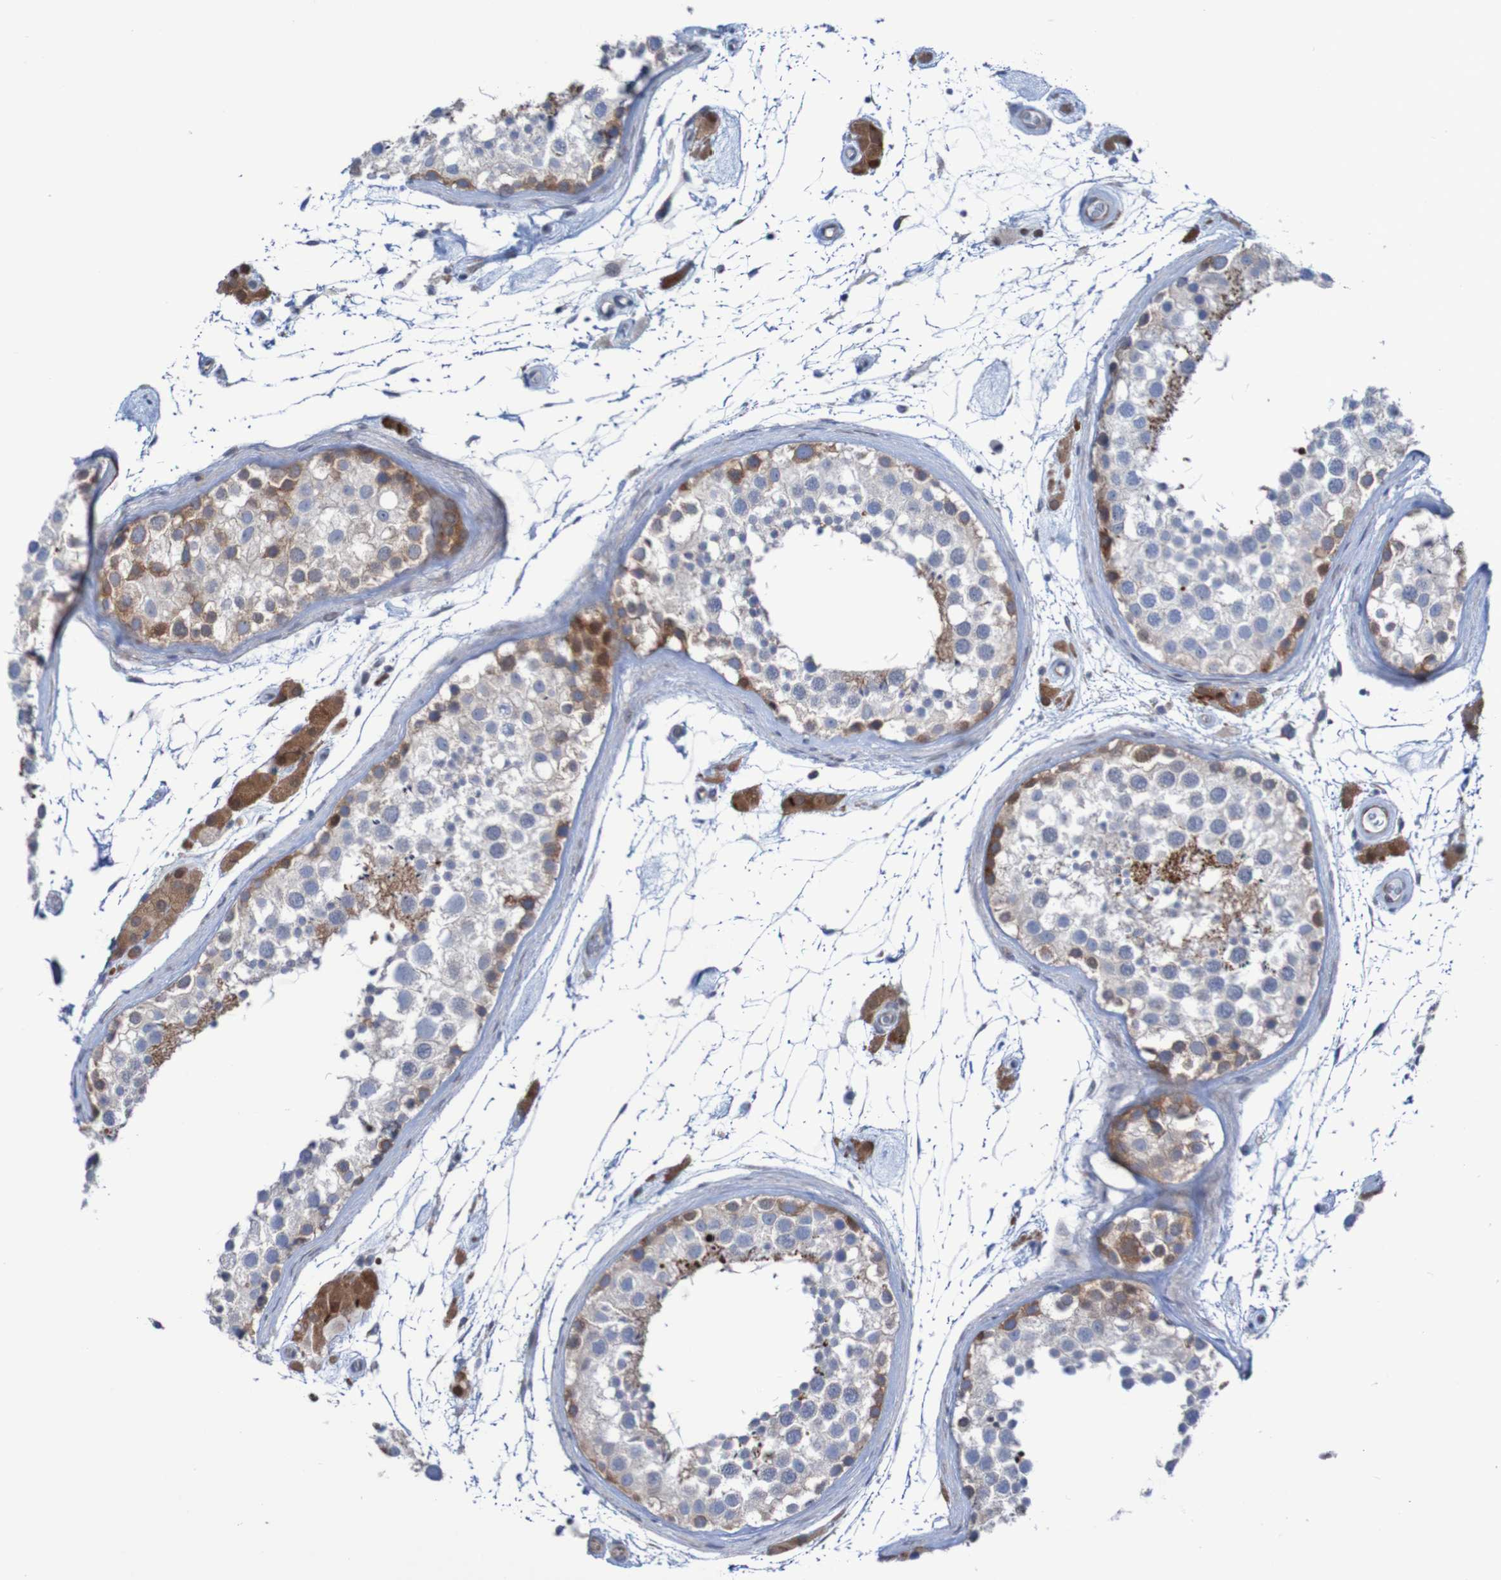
{"staining": {"intensity": "moderate", "quantity": "<25%", "location": "cytoplasmic/membranous"}, "tissue": "testis", "cell_type": "Cells in seminiferous ducts", "image_type": "normal", "snomed": [{"axis": "morphology", "description": "Normal tissue, NOS"}, {"axis": "topography", "description": "Testis"}], "caption": "IHC micrograph of normal testis stained for a protein (brown), which exhibits low levels of moderate cytoplasmic/membranous staining in about <25% of cells in seminiferous ducts.", "gene": "ANGPT4", "patient": {"sex": "male", "age": 46}}